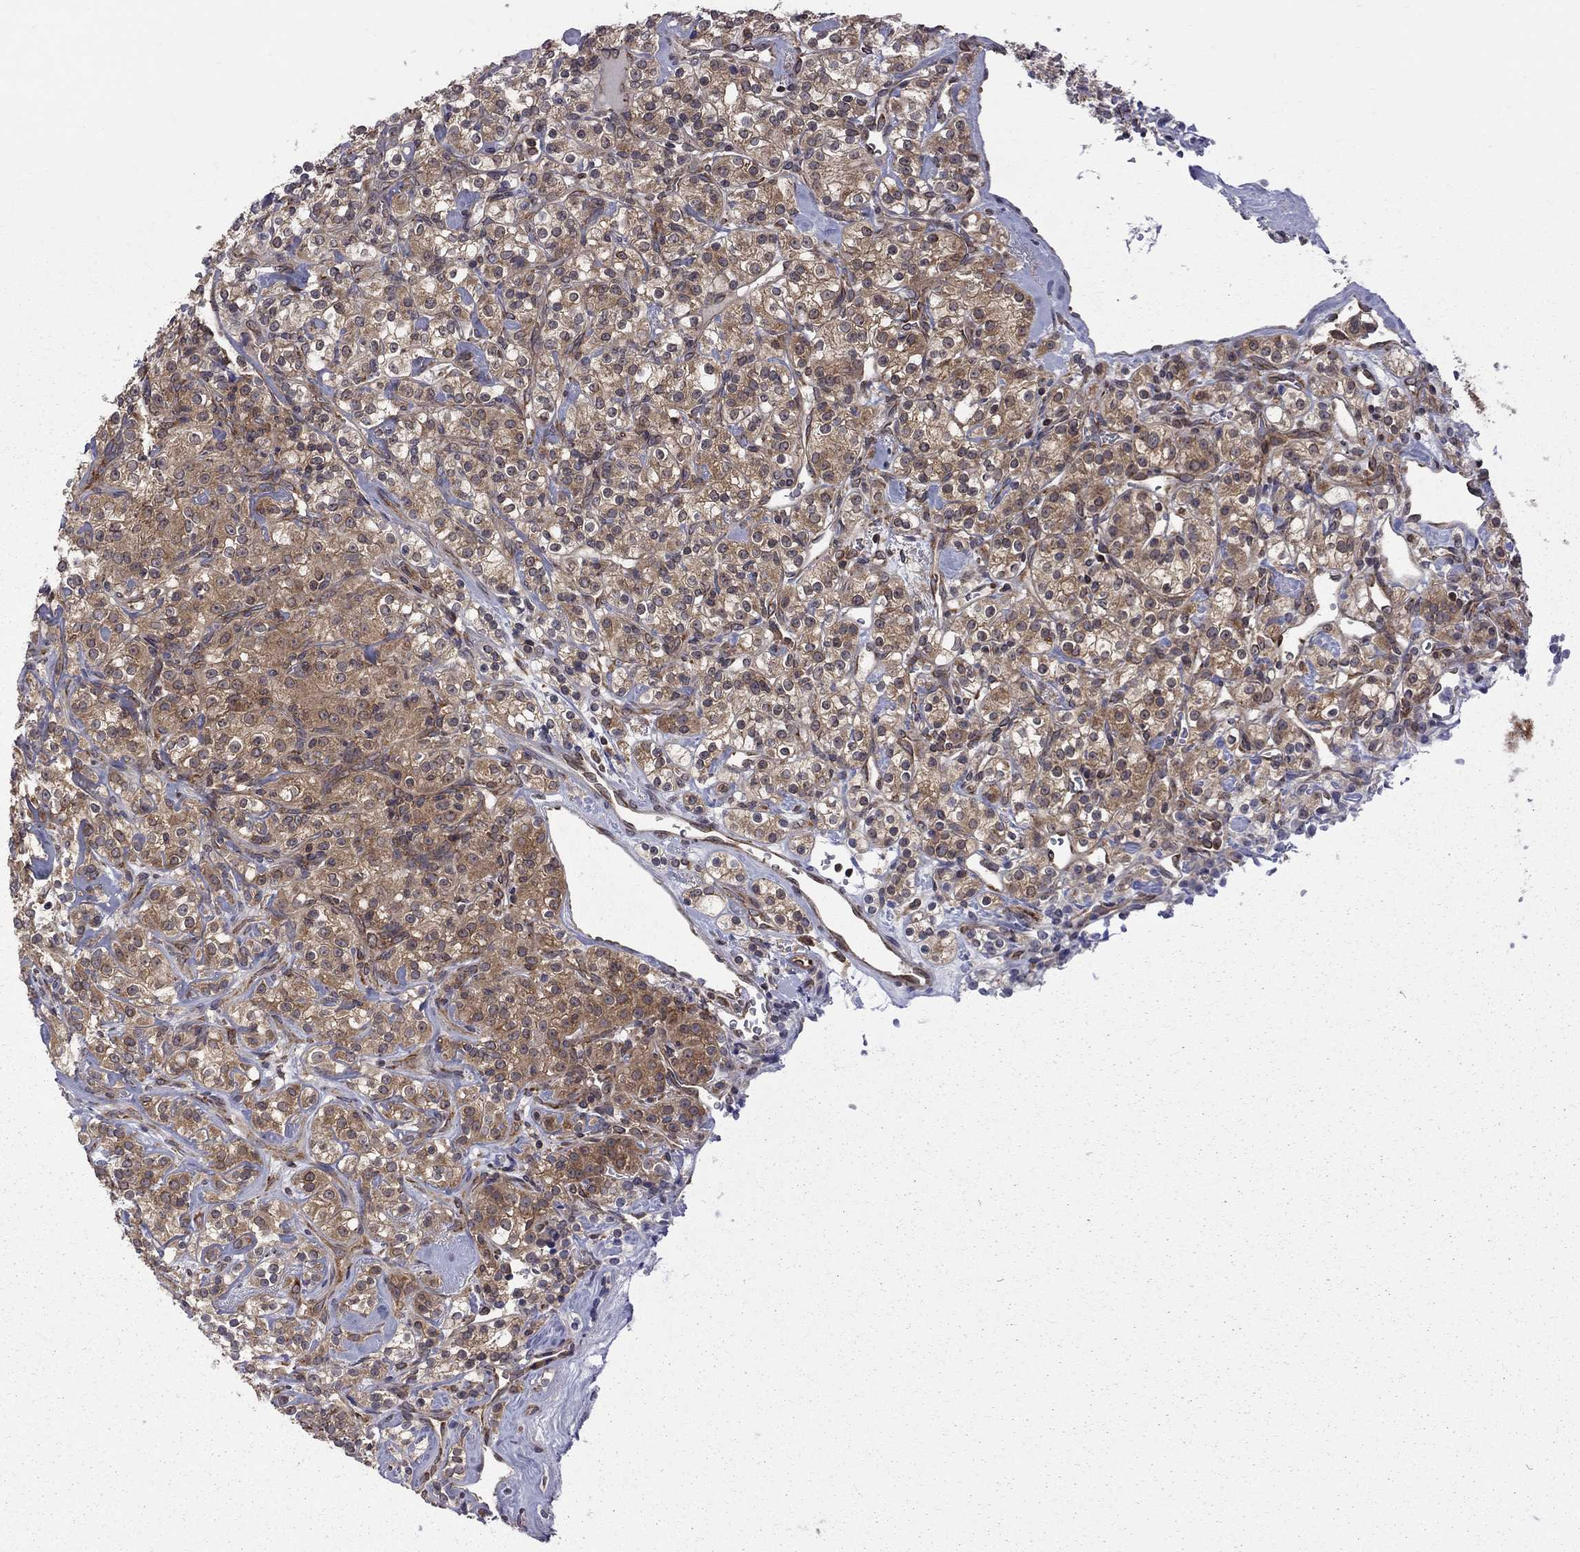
{"staining": {"intensity": "moderate", "quantity": ">75%", "location": "cytoplasmic/membranous"}, "tissue": "renal cancer", "cell_type": "Tumor cells", "image_type": "cancer", "snomed": [{"axis": "morphology", "description": "Adenocarcinoma, NOS"}, {"axis": "topography", "description": "Kidney"}], "caption": "This image exhibits immunohistochemistry staining of renal adenocarcinoma, with medium moderate cytoplasmic/membranous staining in about >75% of tumor cells.", "gene": "NAA50", "patient": {"sex": "male", "age": 77}}